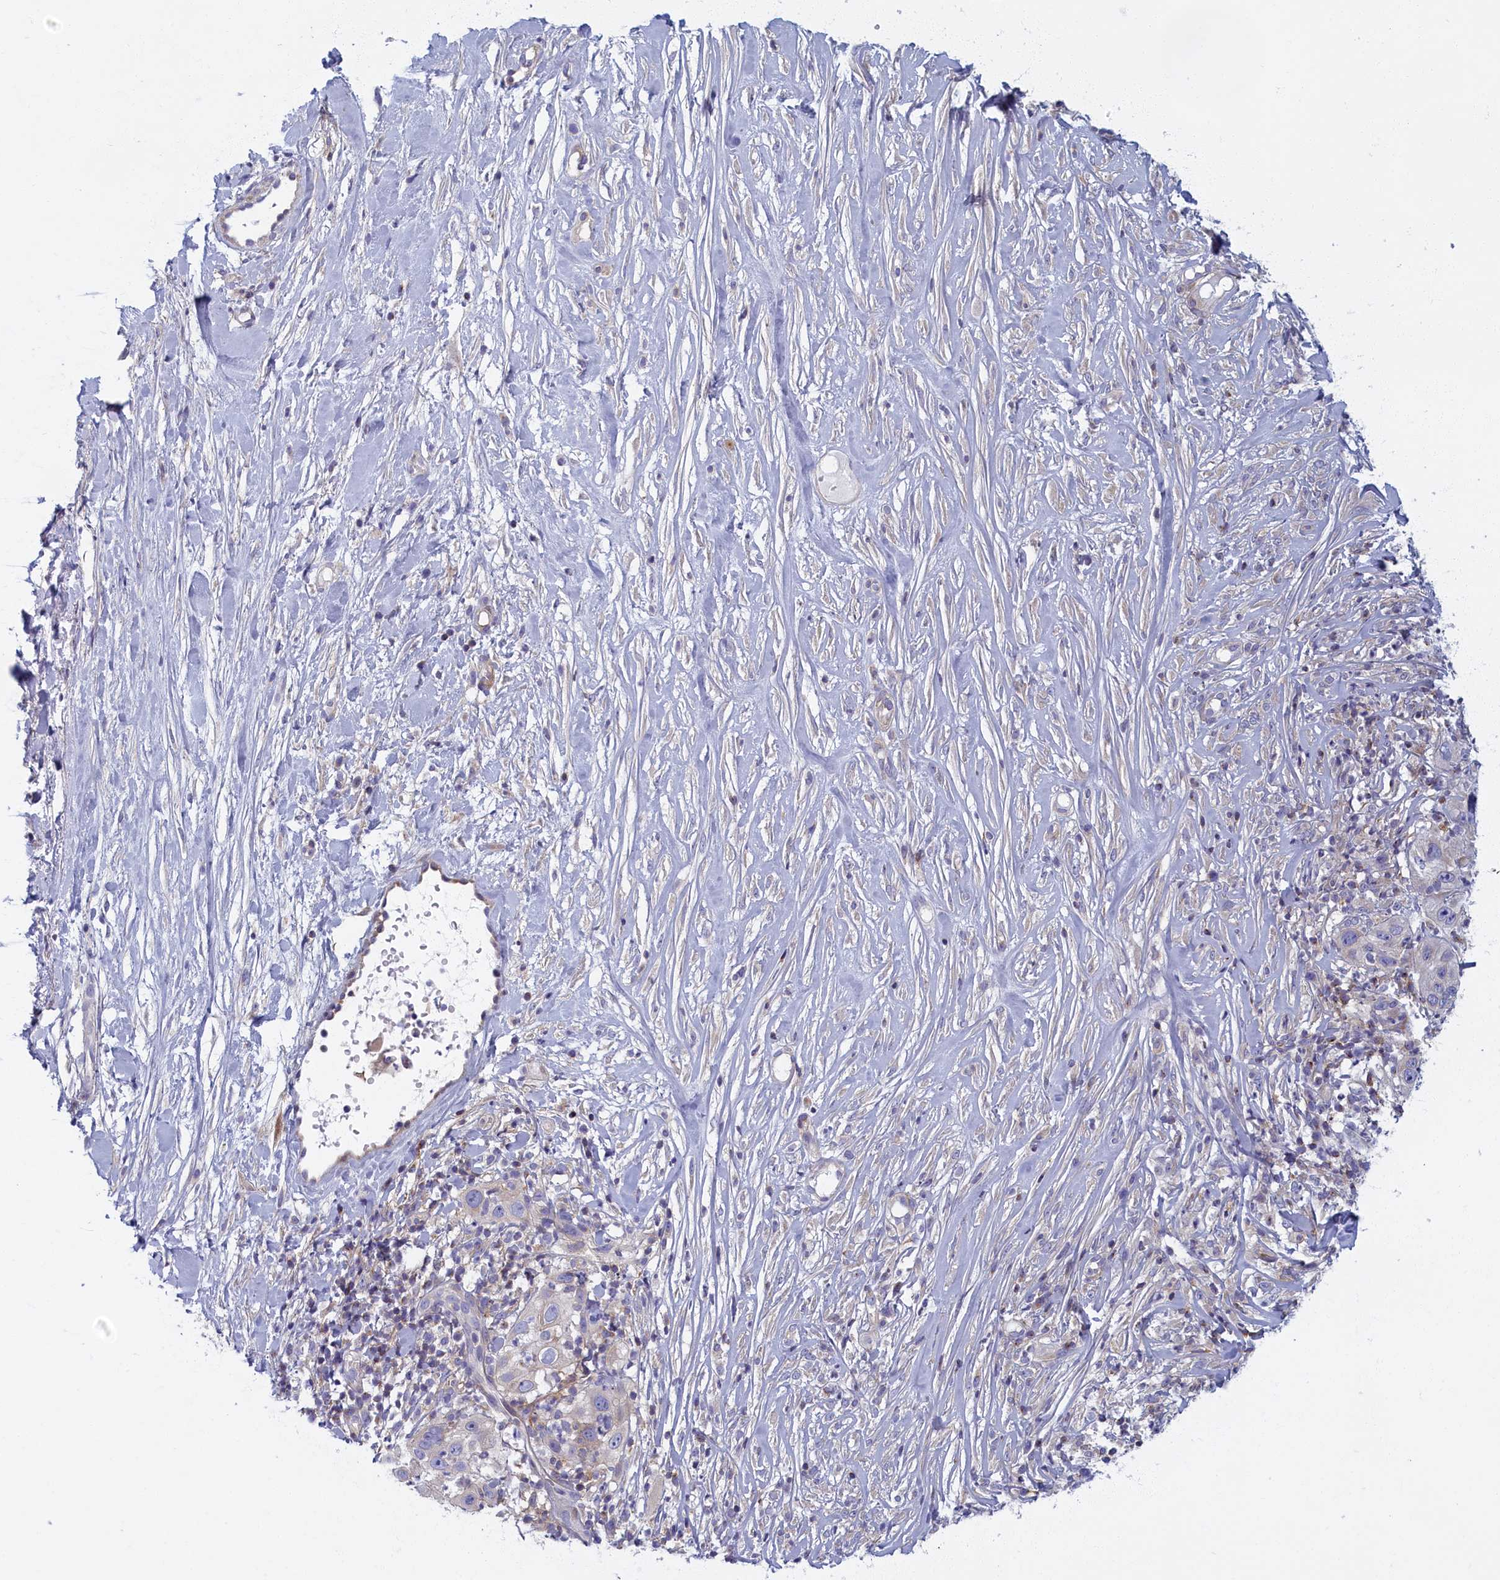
{"staining": {"intensity": "negative", "quantity": "none", "location": "none"}, "tissue": "skin cancer", "cell_type": "Tumor cells", "image_type": "cancer", "snomed": [{"axis": "morphology", "description": "Squamous cell carcinoma, NOS"}, {"axis": "topography", "description": "Skin"}], "caption": "DAB (3,3'-diaminobenzidine) immunohistochemical staining of skin cancer exhibits no significant expression in tumor cells.", "gene": "NOL10", "patient": {"sex": "female", "age": 44}}